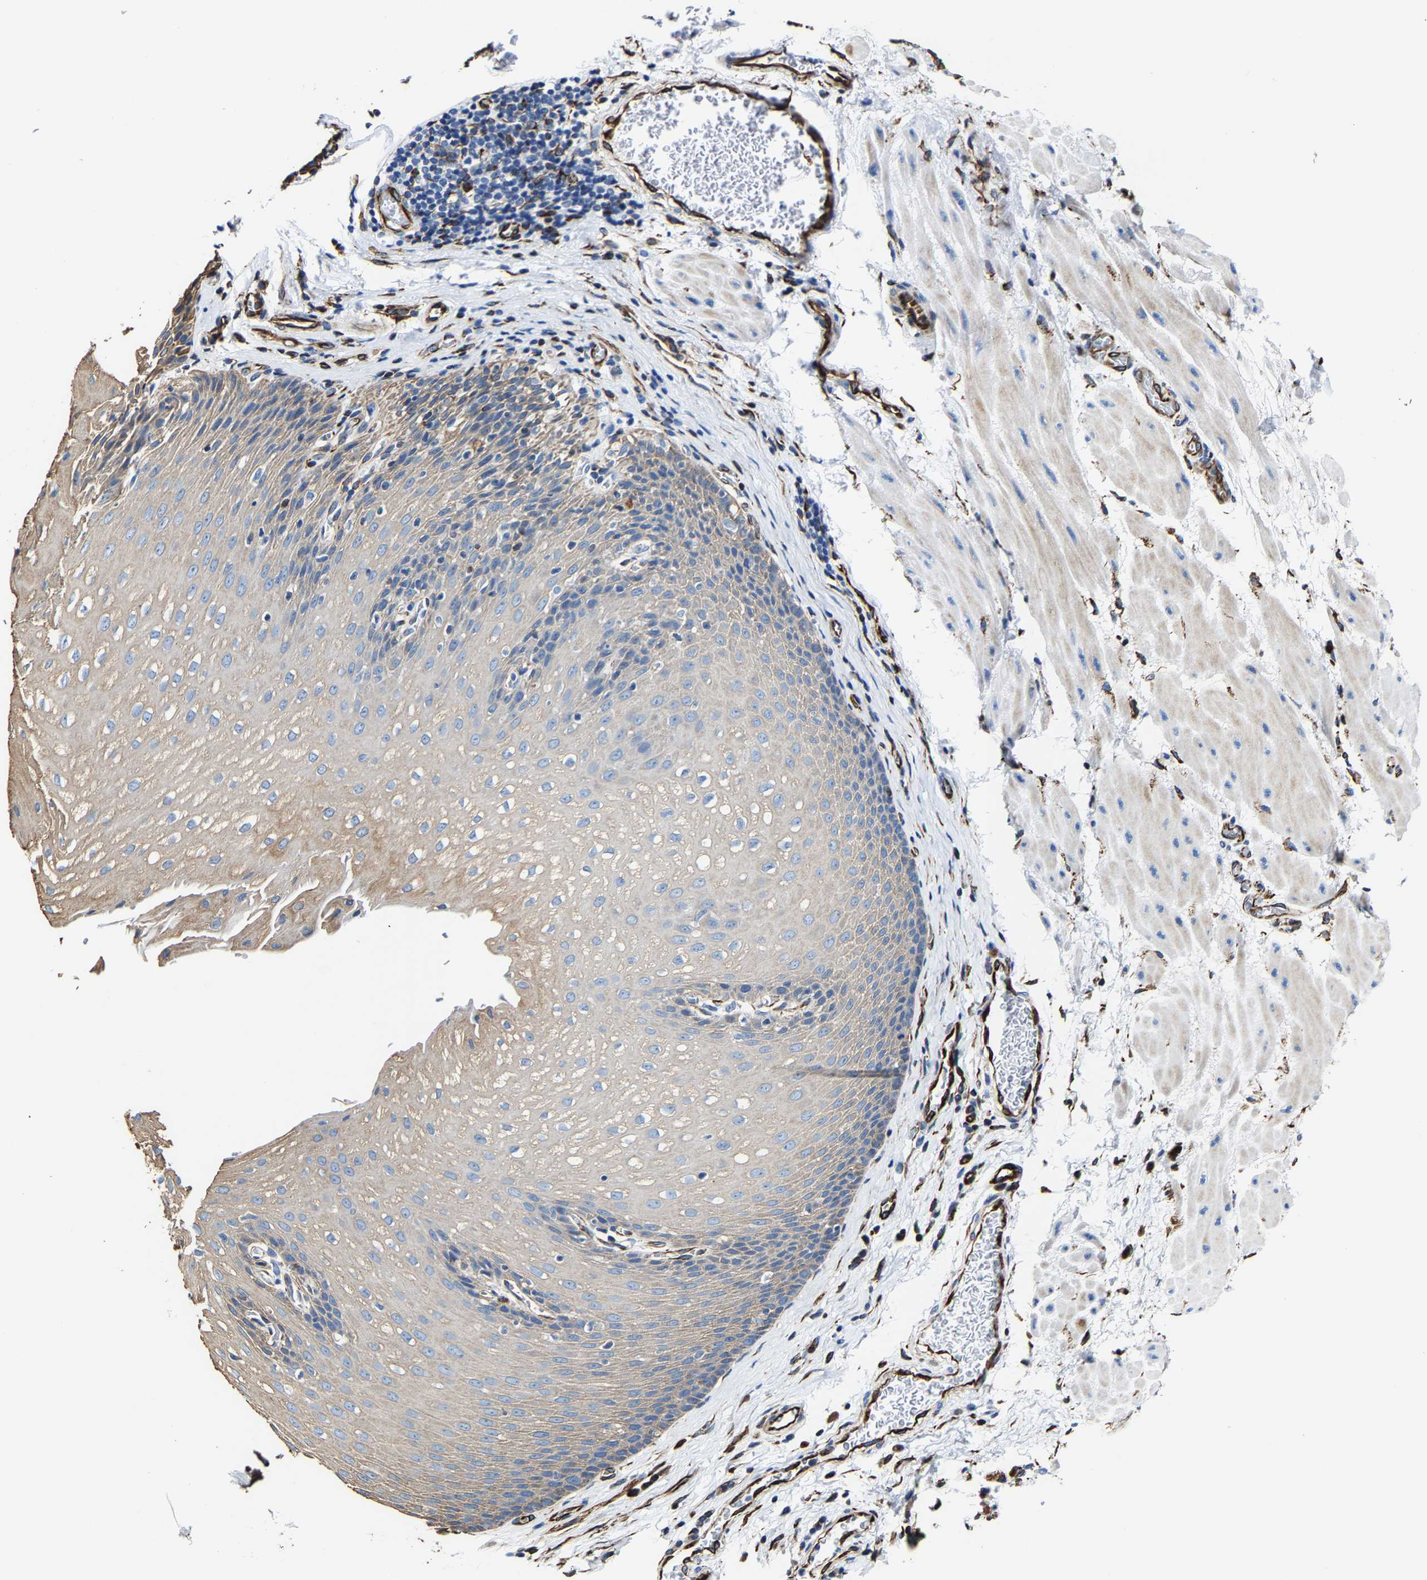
{"staining": {"intensity": "weak", "quantity": "<25%", "location": "cytoplasmic/membranous"}, "tissue": "esophagus", "cell_type": "Squamous epithelial cells", "image_type": "normal", "snomed": [{"axis": "morphology", "description": "Normal tissue, NOS"}, {"axis": "topography", "description": "Esophagus"}], "caption": "Image shows no significant protein expression in squamous epithelial cells of unremarkable esophagus.", "gene": "MMEL1", "patient": {"sex": "male", "age": 48}}